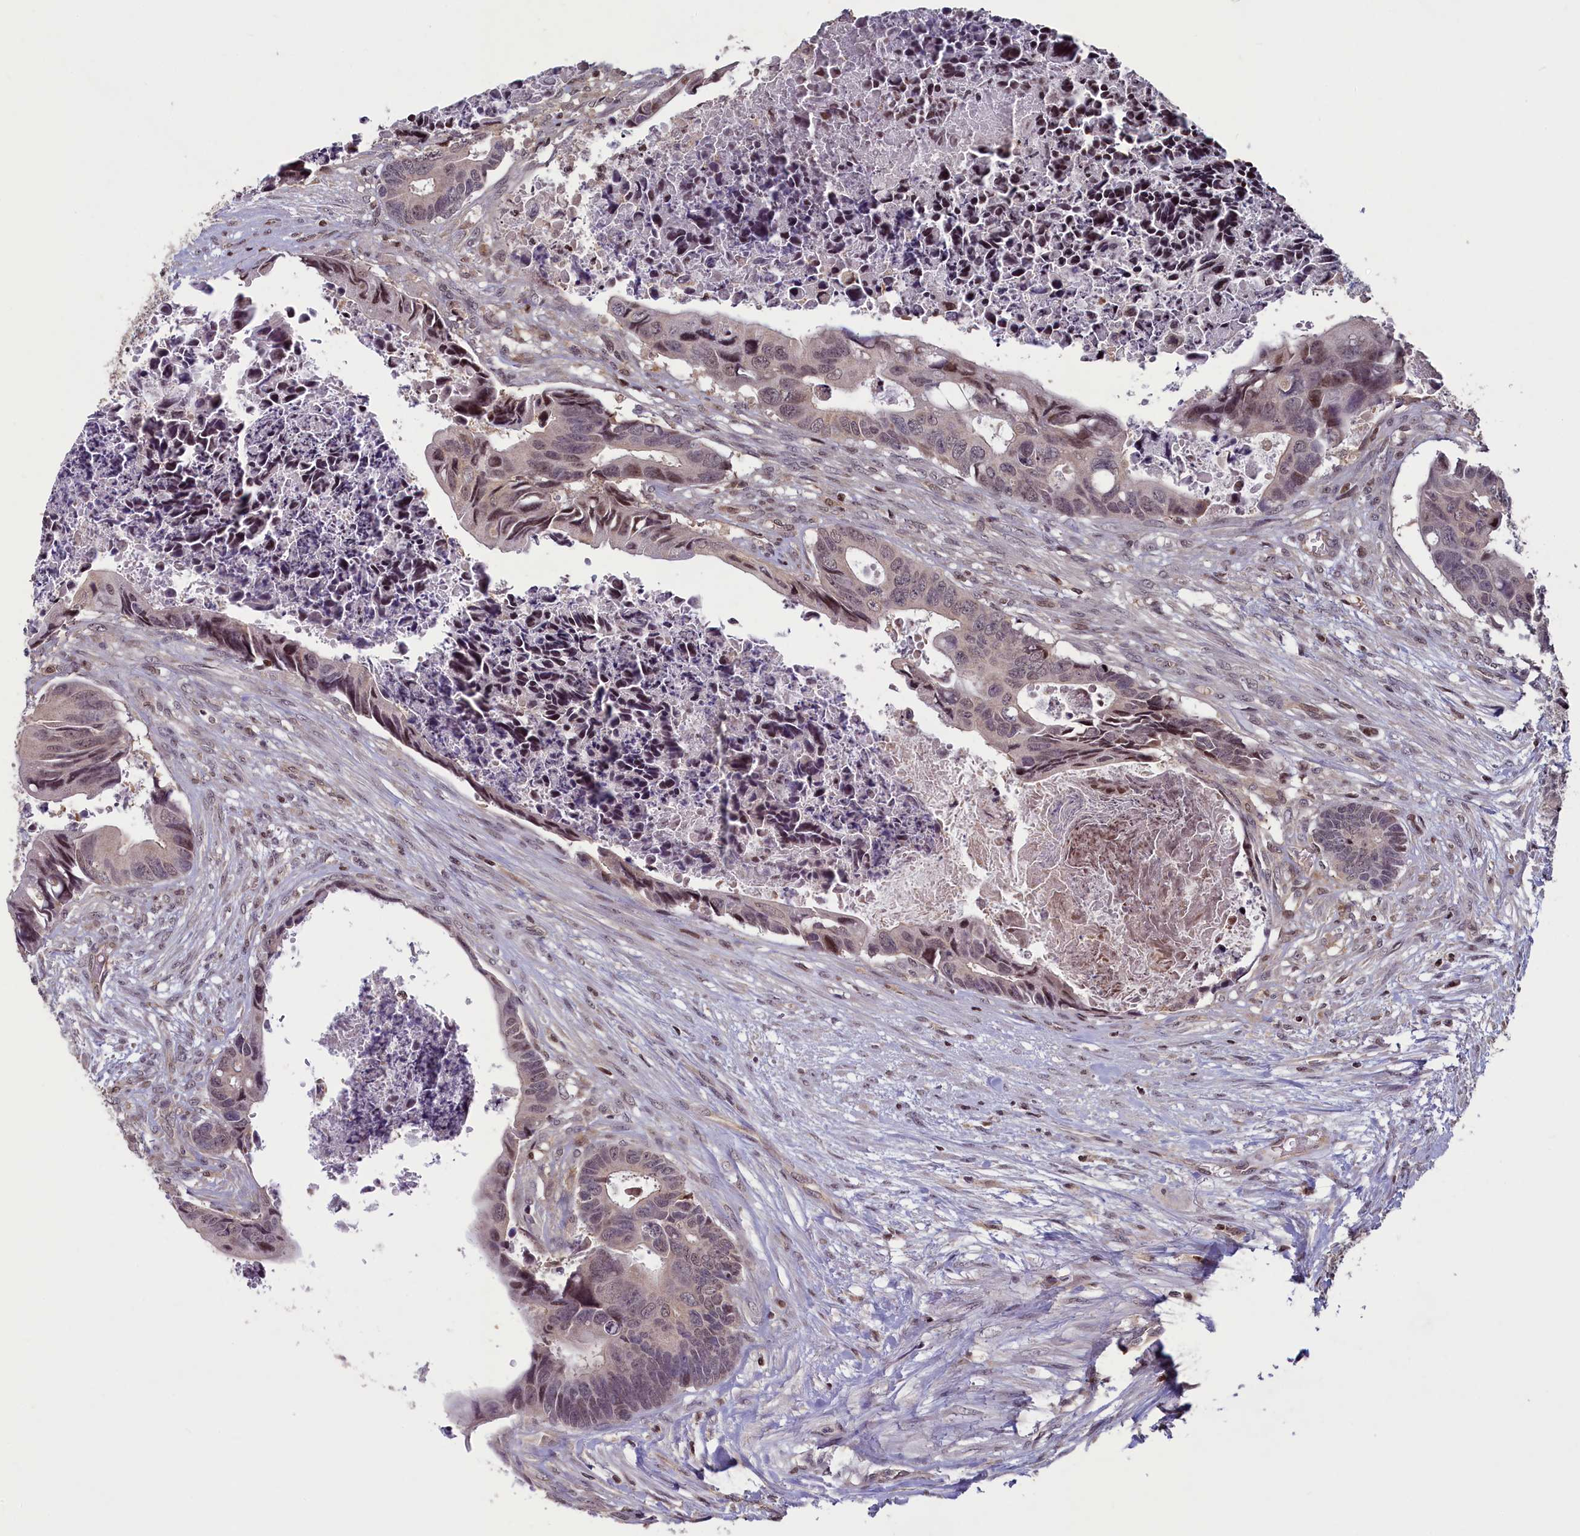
{"staining": {"intensity": "weak", "quantity": "<25%", "location": "nuclear"}, "tissue": "colorectal cancer", "cell_type": "Tumor cells", "image_type": "cancer", "snomed": [{"axis": "morphology", "description": "Adenocarcinoma, NOS"}, {"axis": "topography", "description": "Rectum"}], "caption": "Tumor cells are negative for brown protein staining in adenocarcinoma (colorectal).", "gene": "NUBP1", "patient": {"sex": "female", "age": 78}}